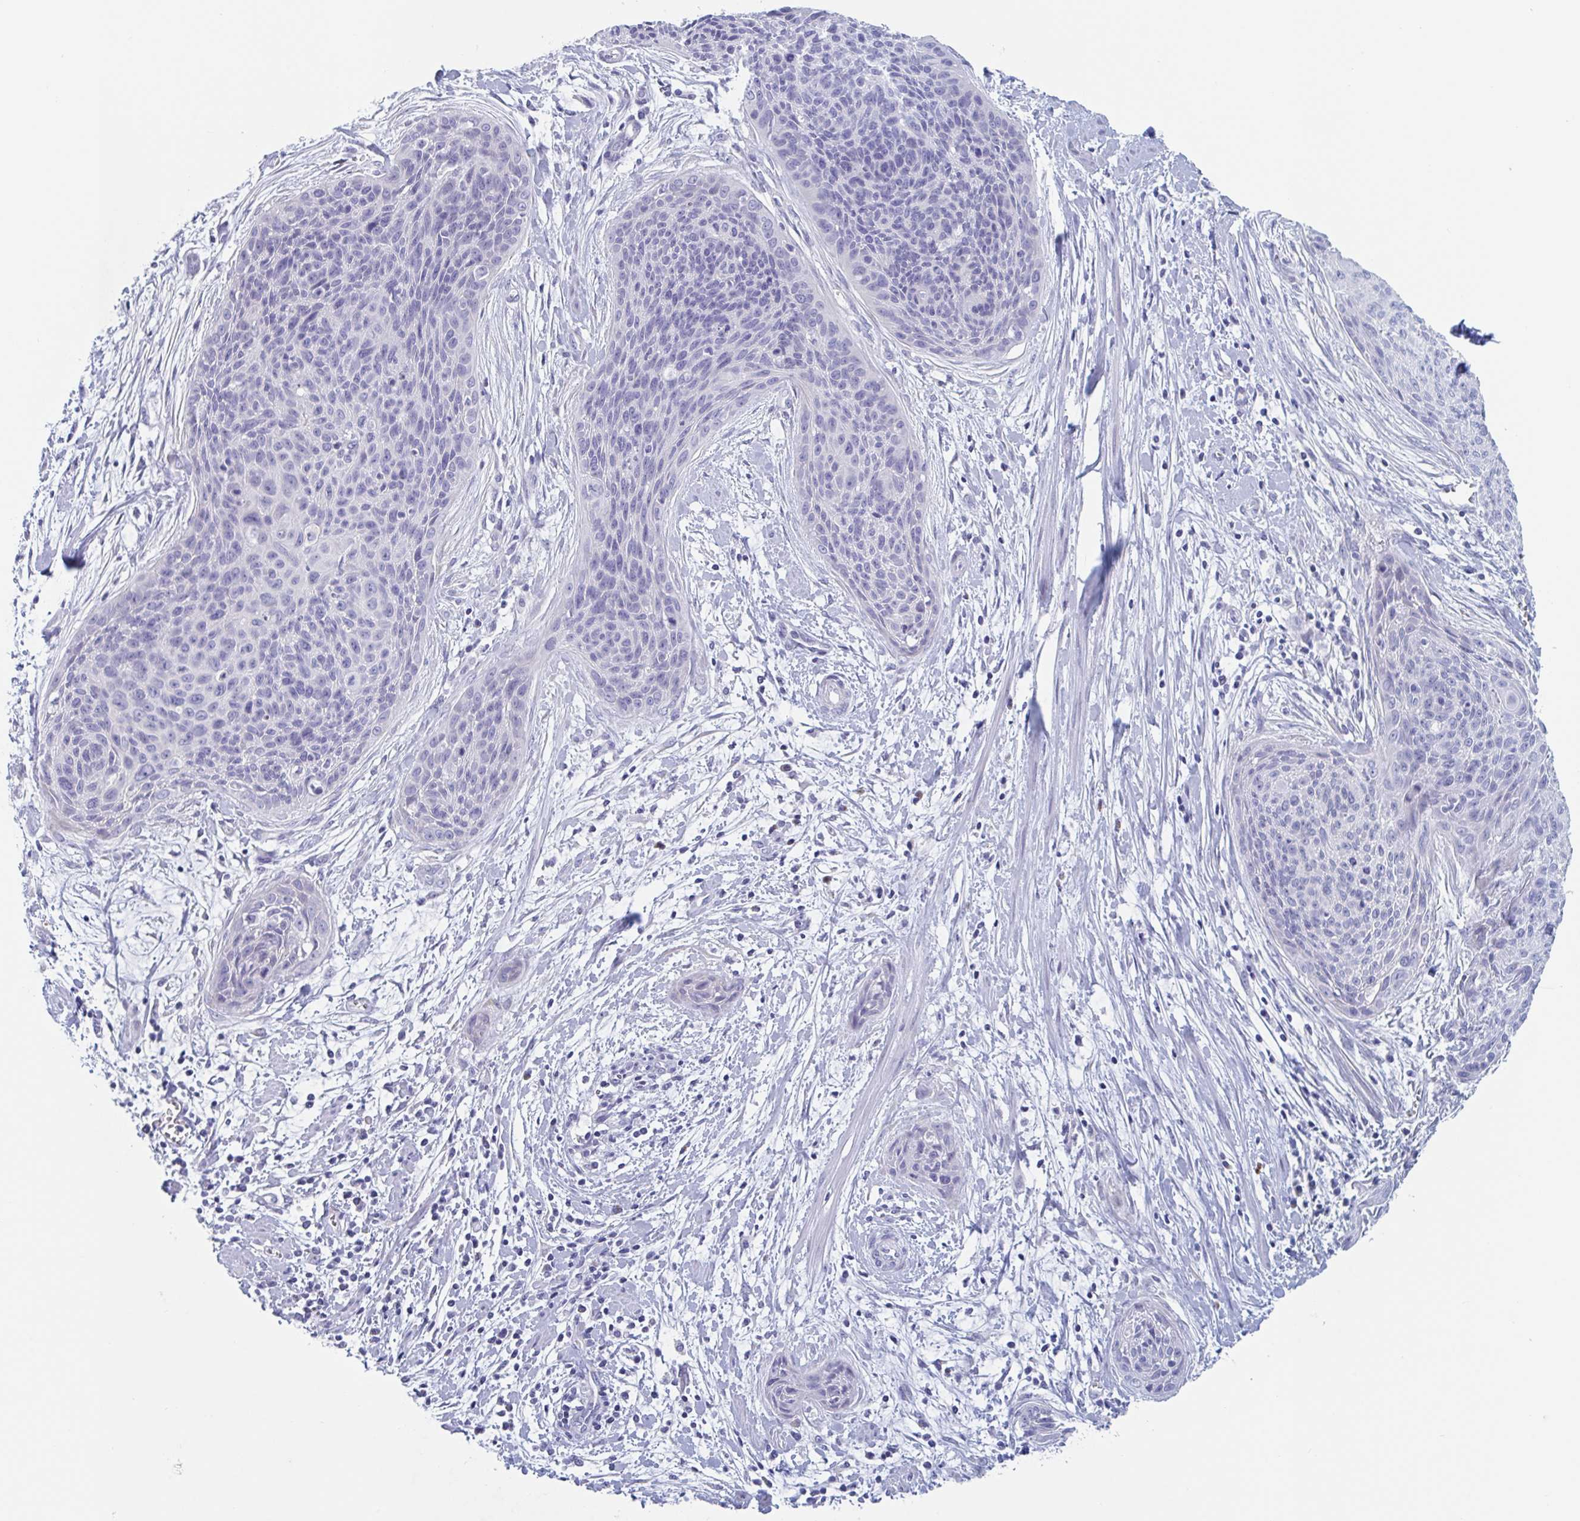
{"staining": {"intensity": "negative", "quantity": "none", "location": "none"}, "tissue": "cervical cancer", "cell_type": "Tumor cells", "image_type": "cancer", "snomed": [{"axis": "morphology", "description": "Squamous cell carcinoma, NOS"}, {"axis": "topography", "description": "Cervix"}], "caption": "Immunohistochemistry (IHC) histopathology image of cervical cancer (squamous cell carcinoma) stained for a protein (brown), which displays no positivity in tumor cells.", "gene": "NT5C3B", "patient": {"sex": "female", "age": 55}}